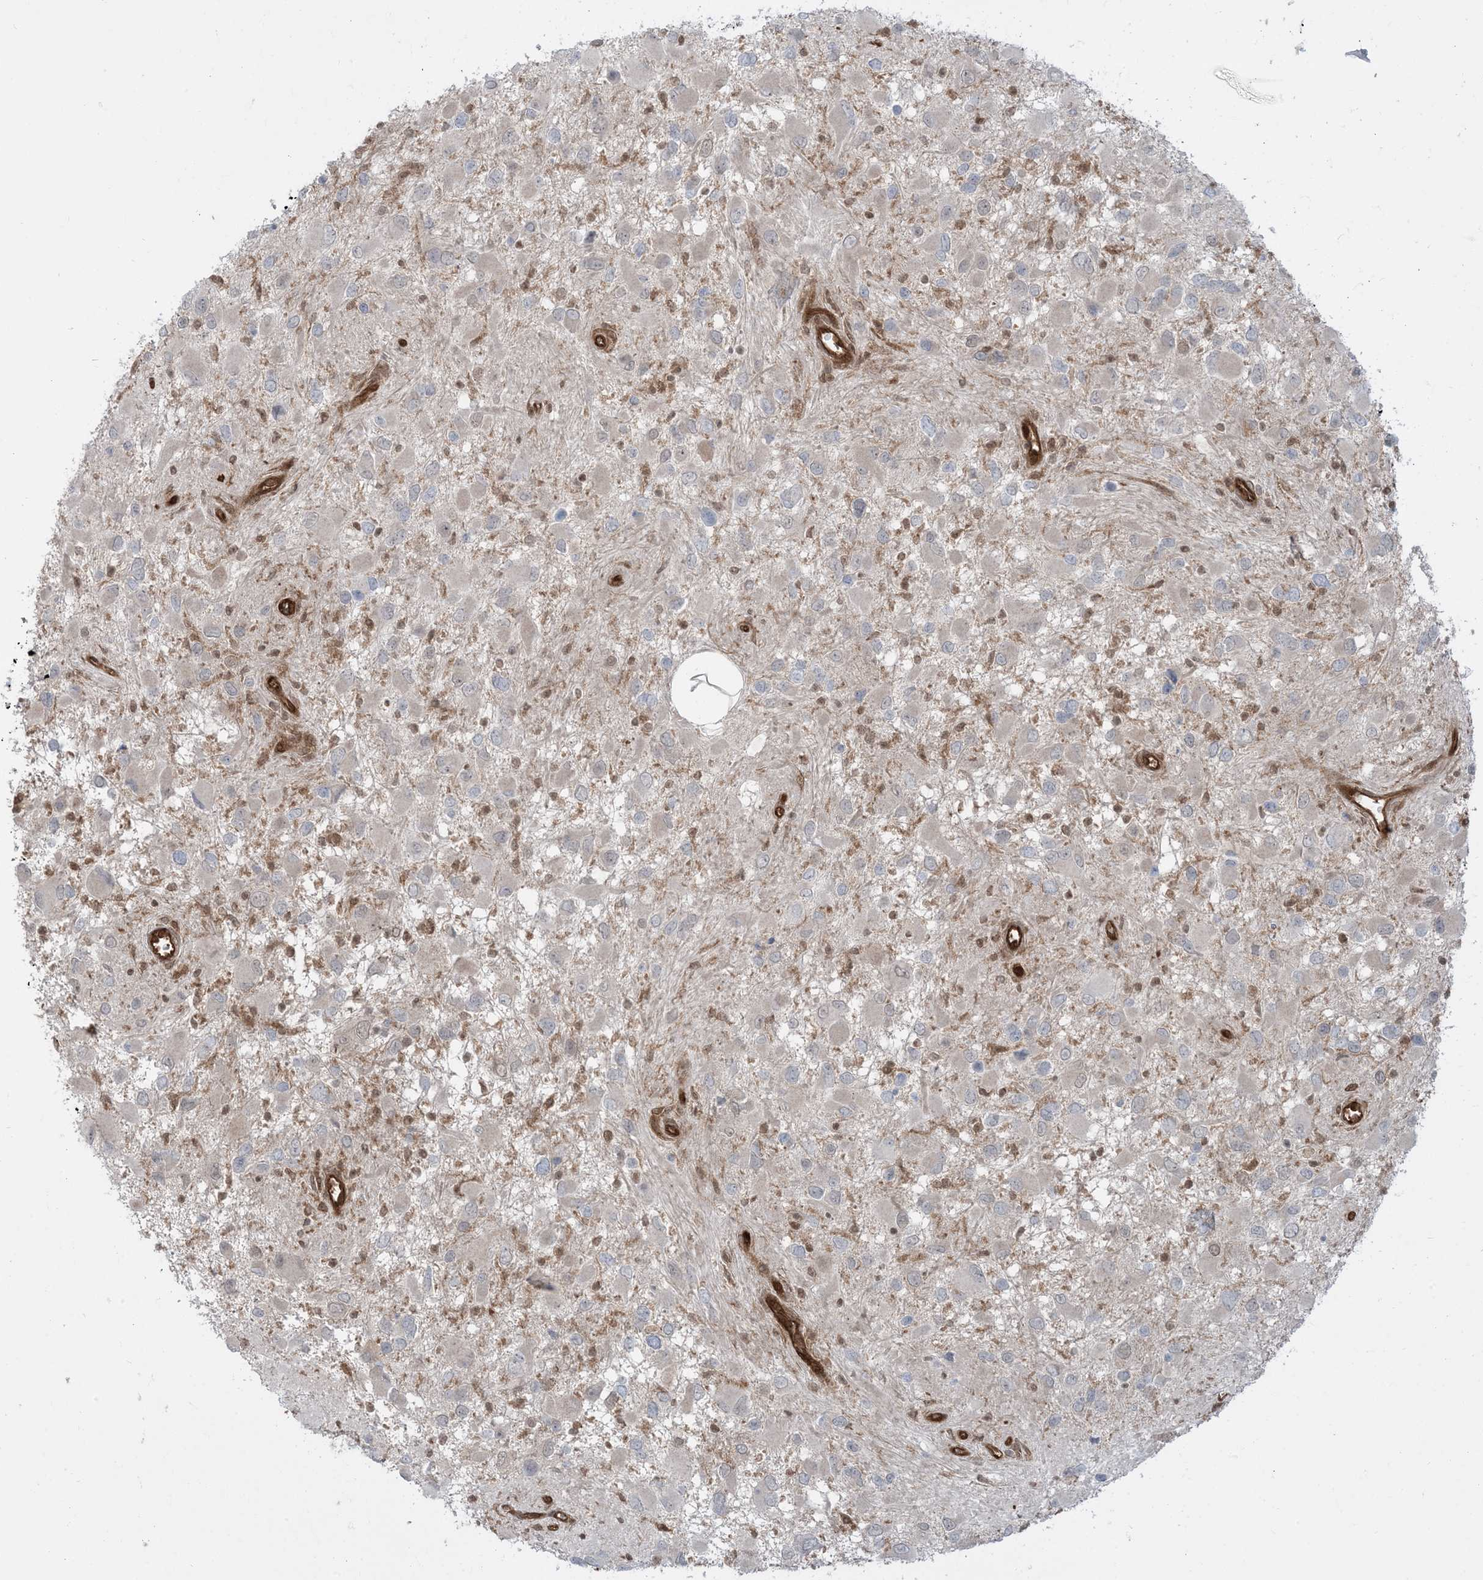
{"staining": {"intensity": "negative", "quantity": "none", "location": "none"}, "tissue": "glioma", "cell_type": "Tumor cells", "image_type": "cancer", "snomed": [{"axis": "morphology", "description": "Glioma, malignant, High grade"}, {"axis": "topography", "description": "Brain"}], "caption": "The immunohistochemistry photomicrograph has no significant staining in tumor cells of glioma tissue. Nuclei are stained in blue.", "gene": "PPM1F", "patient": {"sex": "male", "age": 53}}